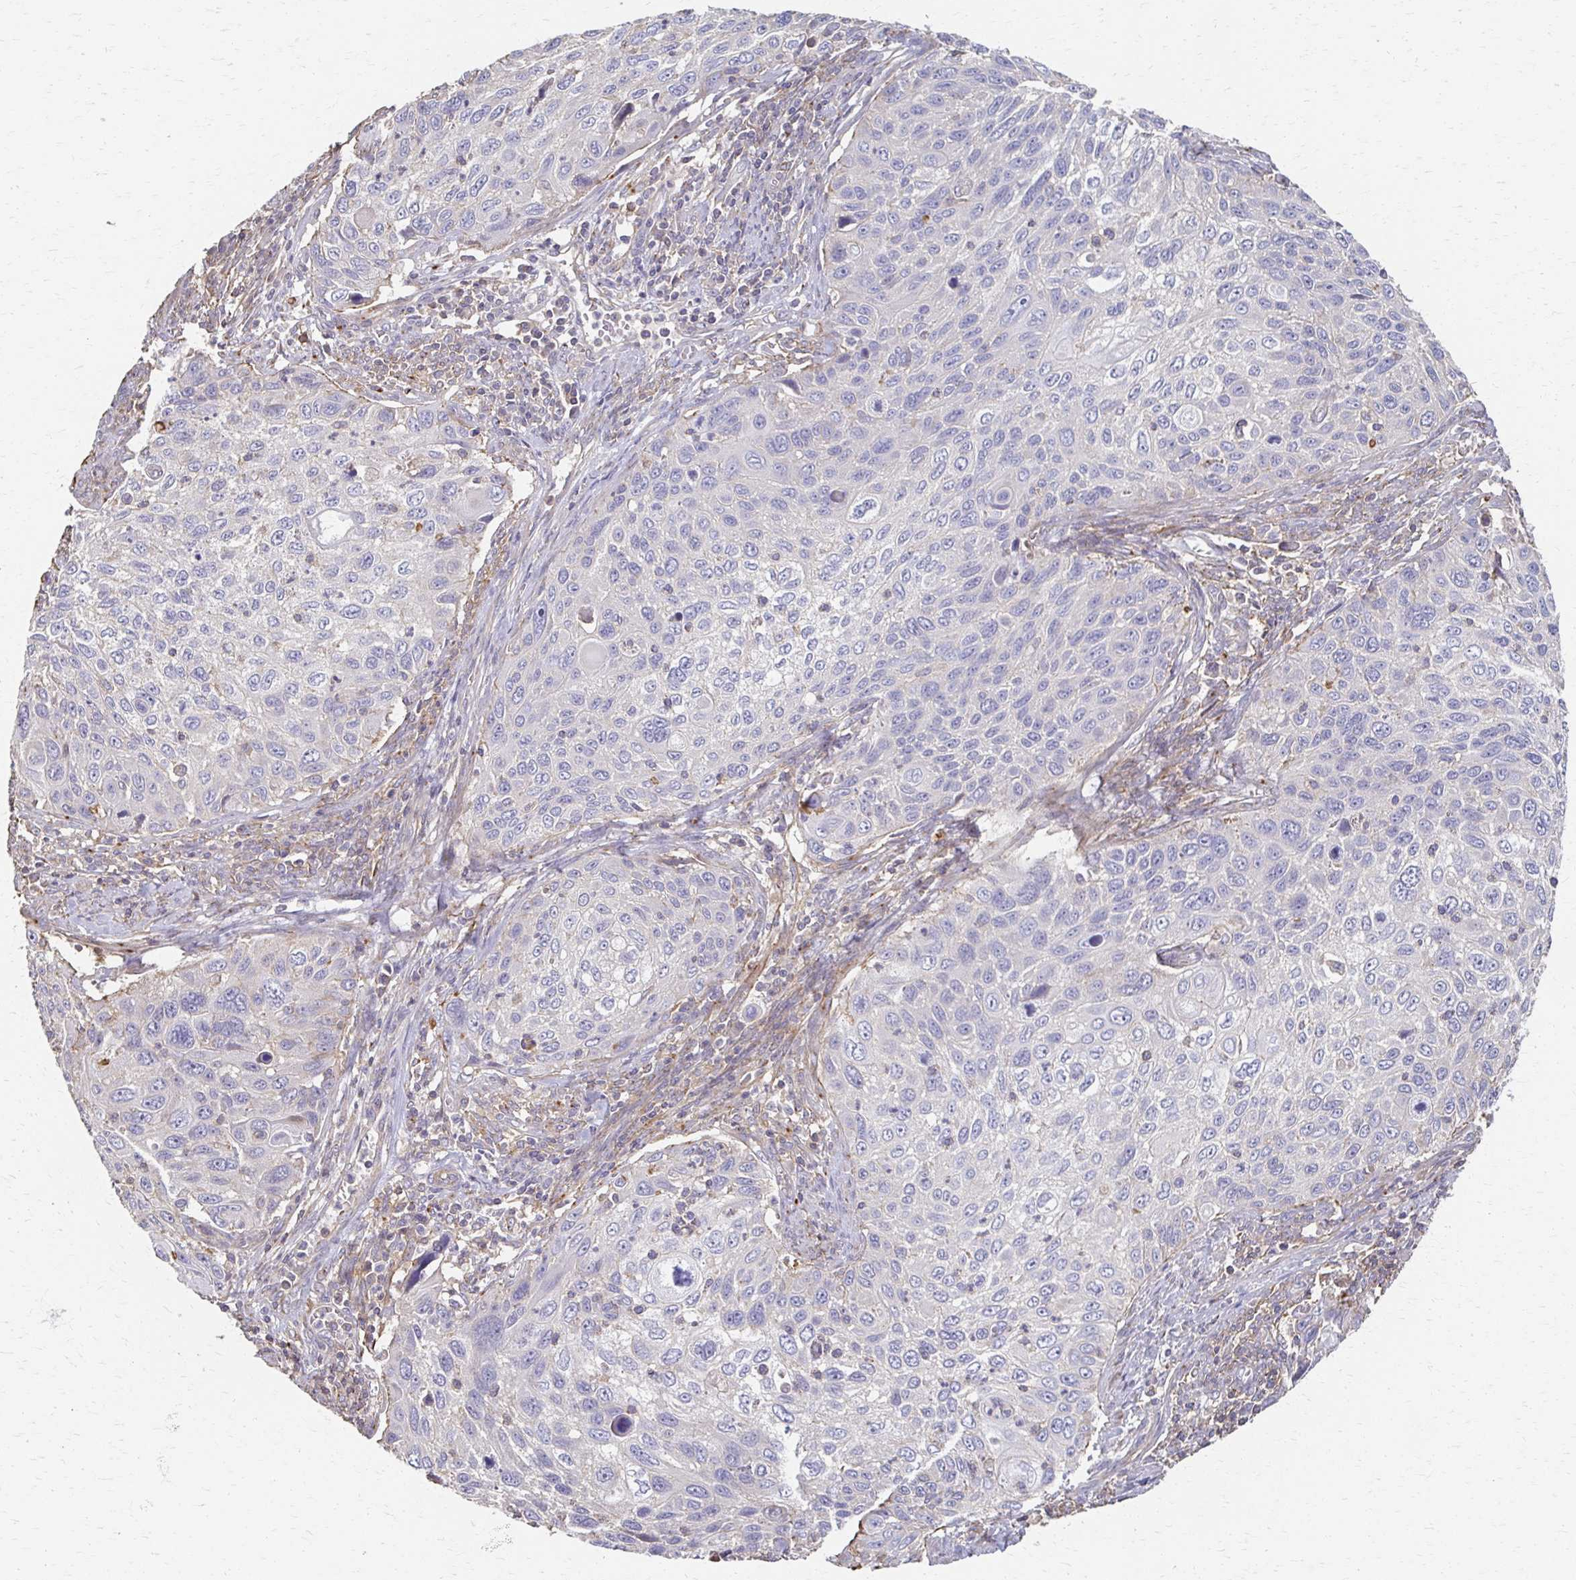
{"staining": {"intensity": "negative", "quantity": "none", "location": "none"}, "tissue": "cervical cancer", "cell_type": "Tumor cells", "image_type": "cancer", "snomed": [{"axis": "morphology", "description": "Squamous cell carcinoma, NOS"}, {"axis": "topography", "description": "Cervix"}], "caption": "The immunohistochemistry (IHC) histopathology image has no significant staining in tumor cells of cervical cancer tissue.", "gene": "C1QTNF7", "patient": {"sex": "female", "age": 70}}